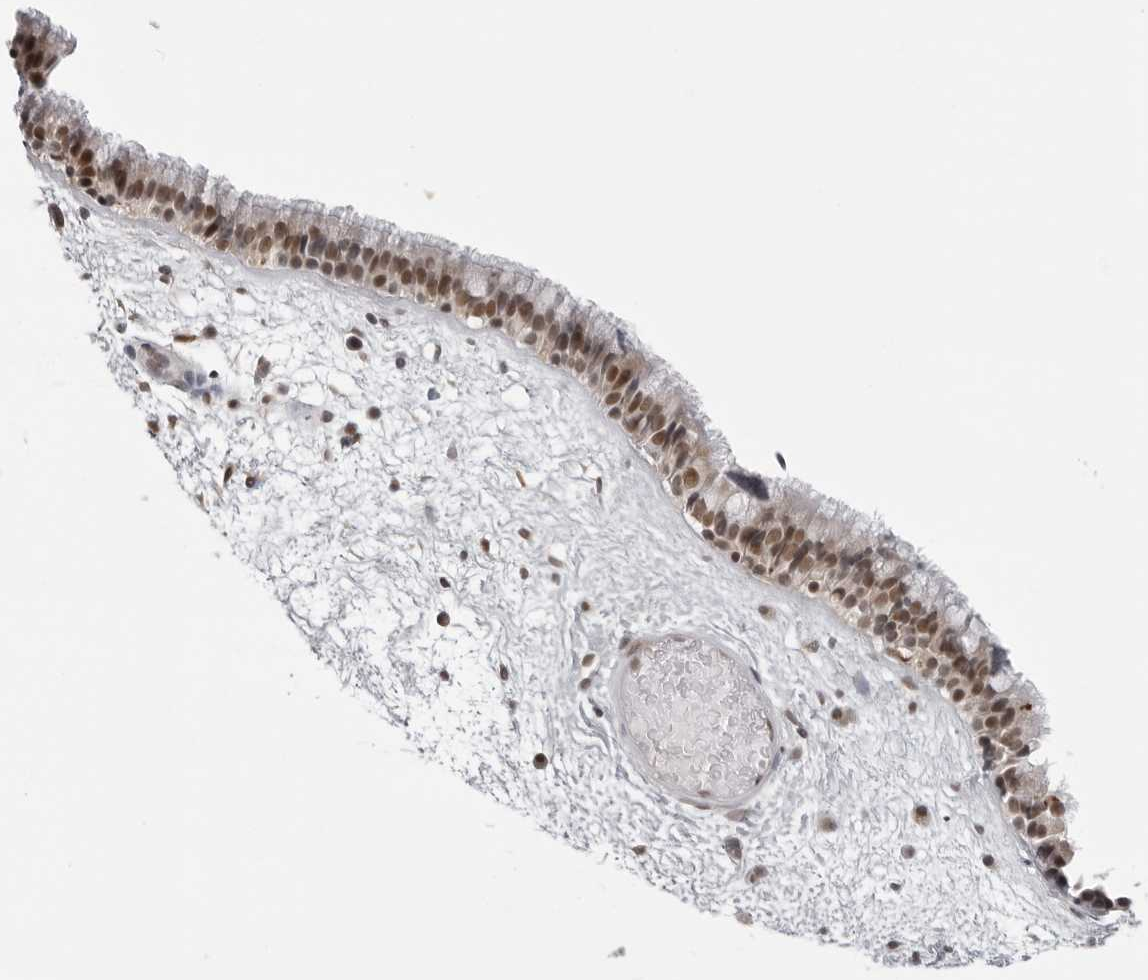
{"staining": {"intensity": "moderate", "quantity": ">75%", "location": "nuclear"}, "tissue": "nasopharynx", "cell_type": "Respiratory epithelial cells", "image_type": "normal", "snomed": [{"axis": "morphology", "description": "Normal tissue, NOS"}, {"axis": "morphology", "description": "Inflammation, NOS"}, {"axis": "topography", "description": "Nasopharynx"}], "caption": "Nasopharynx stained for a protein (brown) demonstrates moderate nuclear positive positivity in about >75% of respiratory epithelial cells.", "gene": "PHF3", "patient": {"sex": "male", "age": 48}}